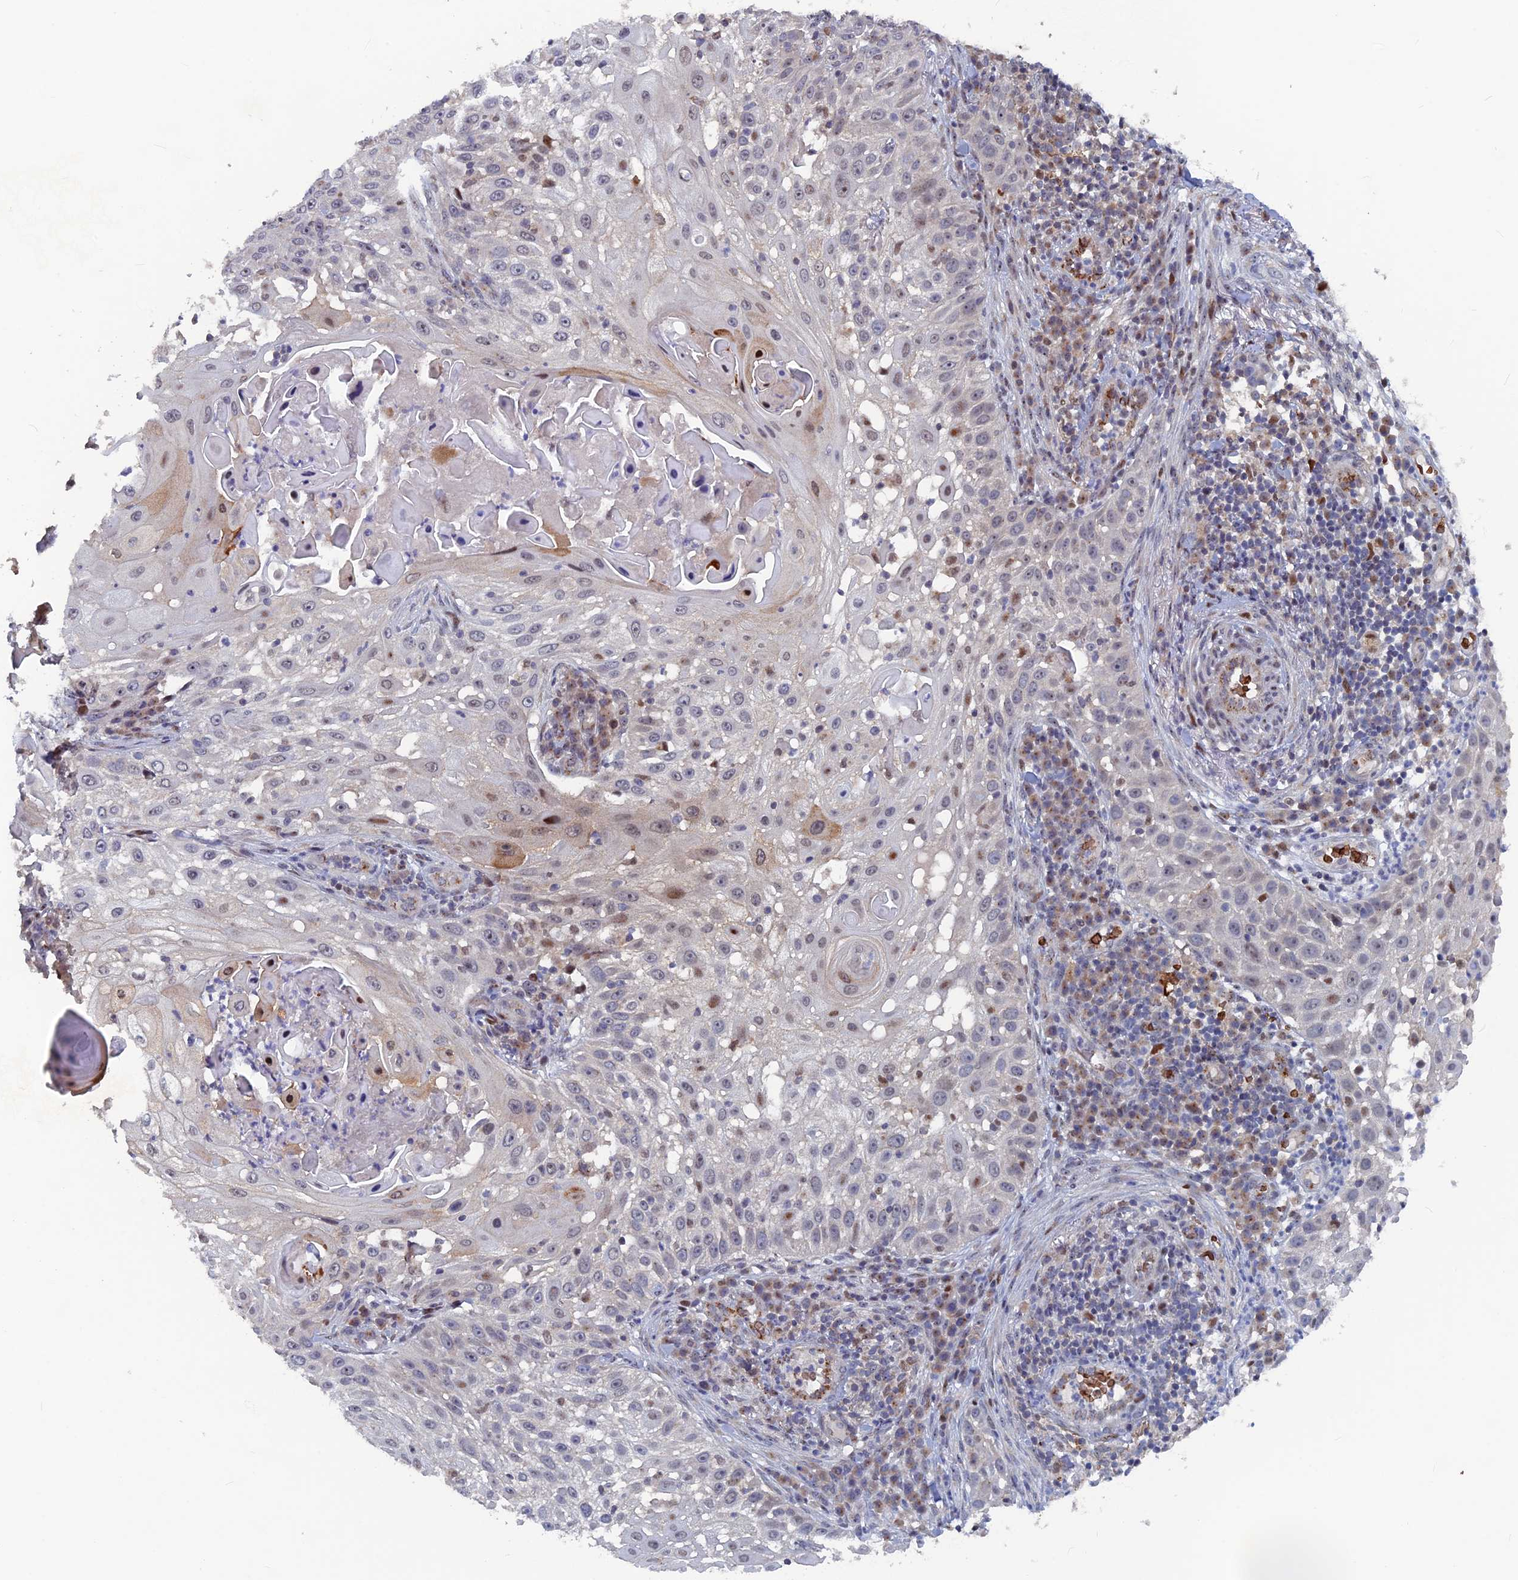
{"staining": {"intensity": "moderate", "quantity": "<25%", "location": "cytoplasmic/membranous,nuclear"}, "tissue": "skin cancer", "cell_type": "Tumor cells", "image_type": "cancer", "snomed": [{"axis": "morphology", "description": "Squamous cell carcinoma, NOS"}, {"axis": "topography", "description": "Skin"}], "caption": "The image displays a brown stain indicating the presence of a protein in the cytoplasmic/membranous and nuclear of tumor cells in squamous cell carcinoma (skin).", "gene": "SH3D21", "patient": {"sex": "female", "age": 44}}